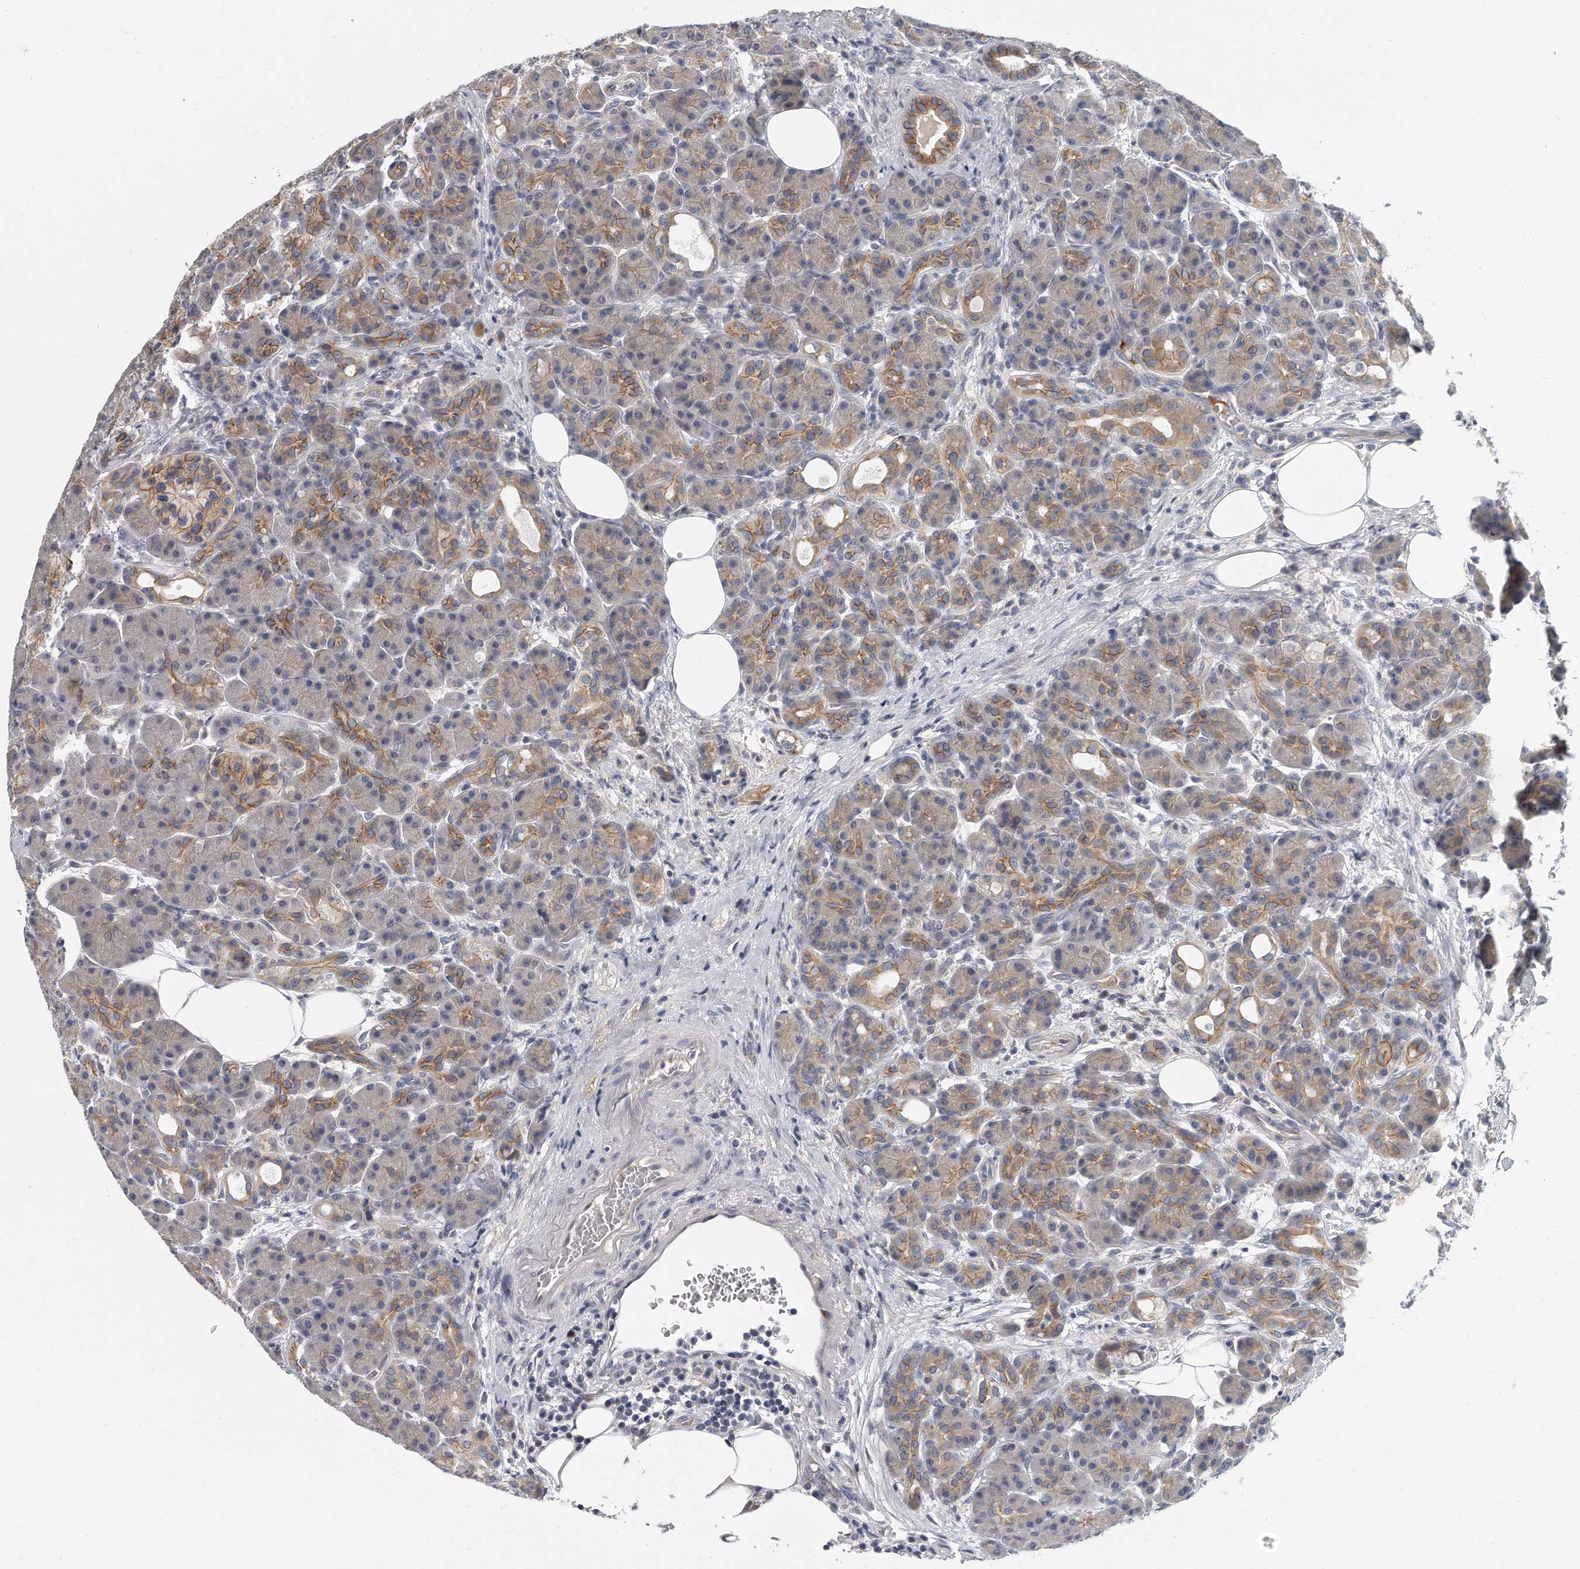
{"staining": {"intensity": "moderate", "quantity": "25%-75%", "location": "cytoplasmic/membranous"}, "tissue": "pancreas", "cell_type": "Exocrine glandular cells", "image_type": "normal", "snomed": [{"axis": "morphology", "description": "Normal tissue, NOS"}, {"axis": "topography", "description": "Pancreas"}], "caption": "Pancreas was stained to show a protein in brown. There is medium levels of moderate cytoplasmic/membranous positivity in about 25%-75% of exocrine glandular cells. The staining was performed using DAB, with brown indicating positive protein expression. Nuclei are stained blue with hematoxylin.", "gene": "PLEKHA6", "patient": {"sex": "male", "age": 63}}